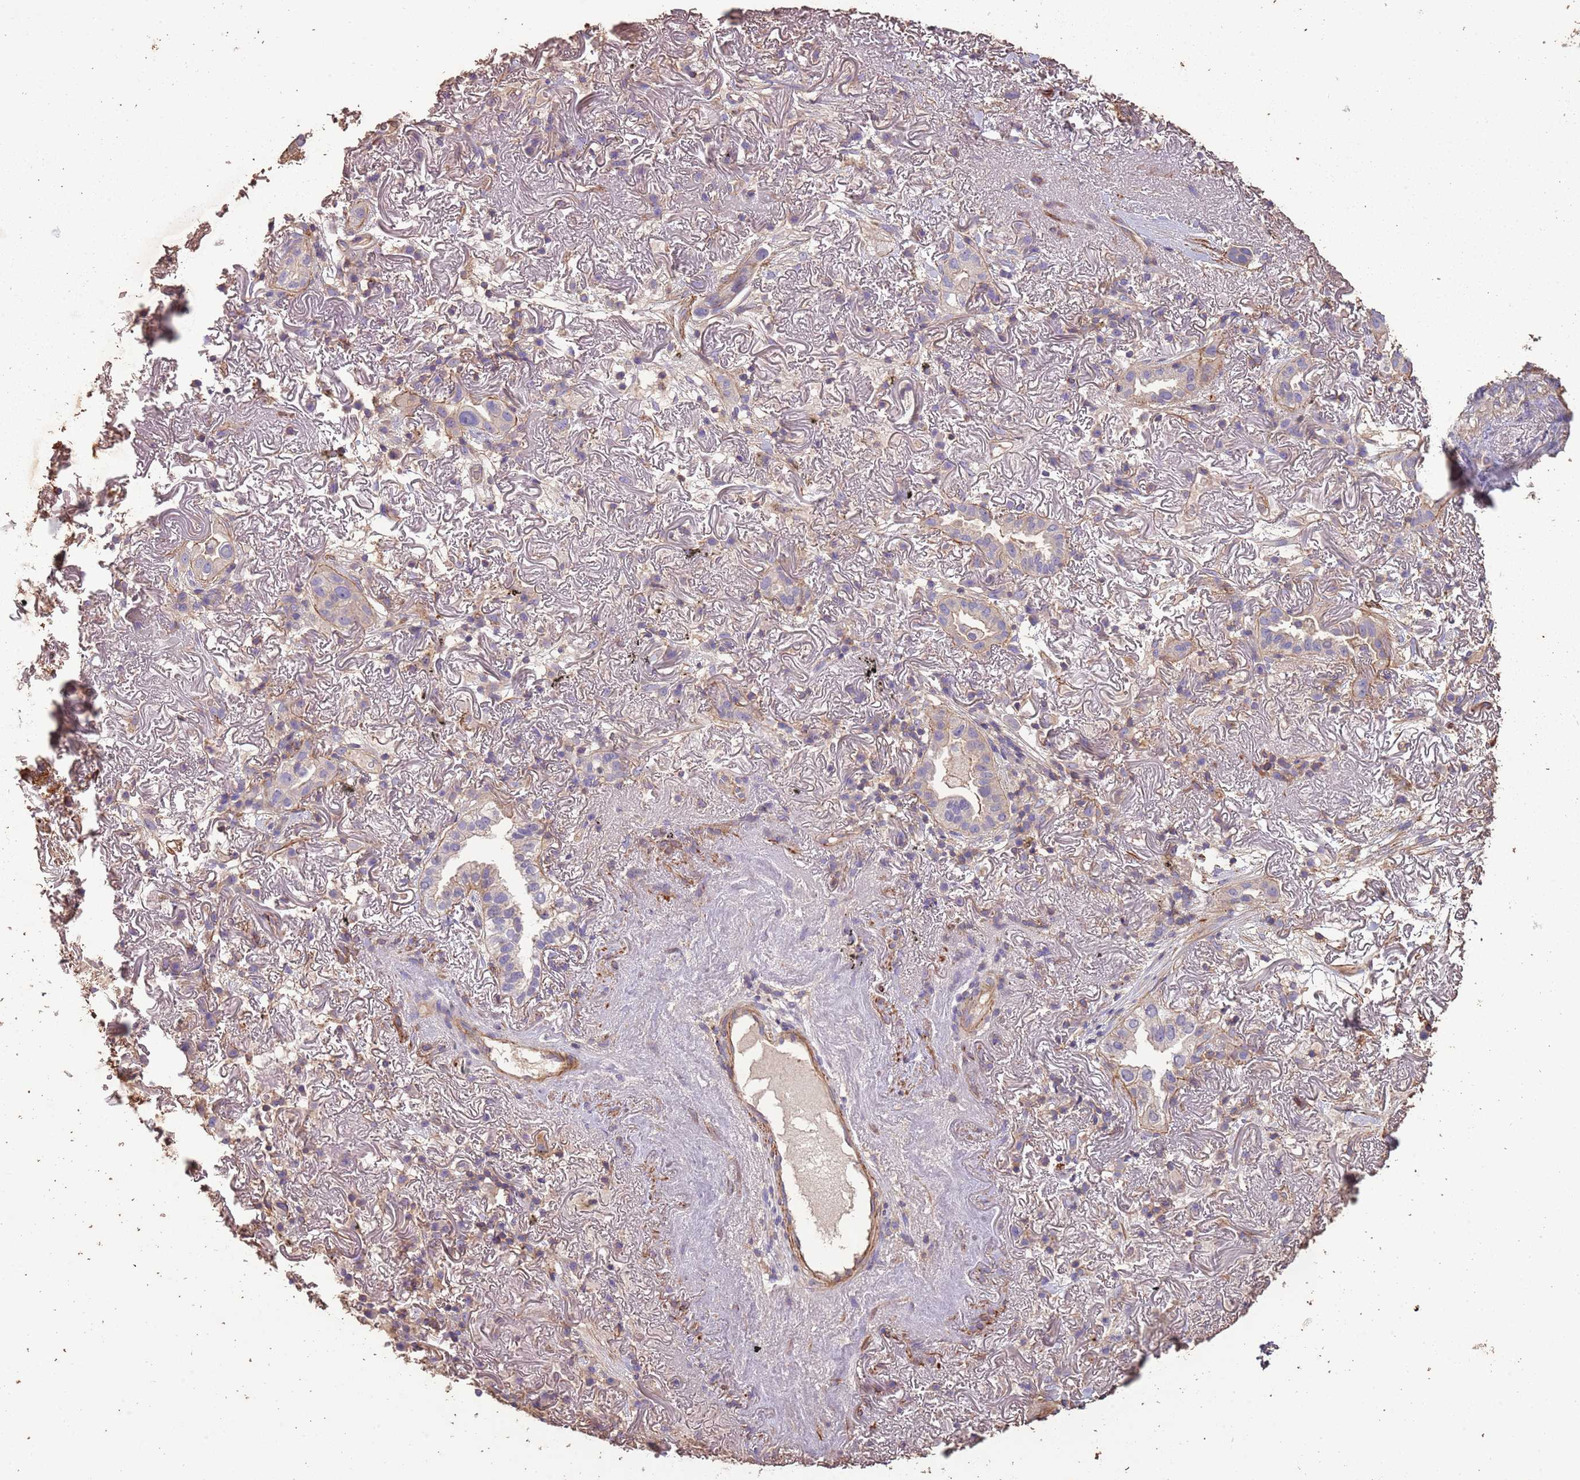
{"staining": {"intensity": "negative", "quantity": "none", "location": "none"}, "tissue": "lung cancer", "cell_type": "Tumor cells", "image_type": "cancer", "snomed": [{"axis": "morphology", "description": "Adenocarcinoma, NOS"}, {"axis": "topography", "description": "Lung"}], "caption": "IHC of adenocarcinoma (lung) demonstrates no expression in tumor cells.", "gene": "FECH", "patient": {"sex": "female", "age": 69}}